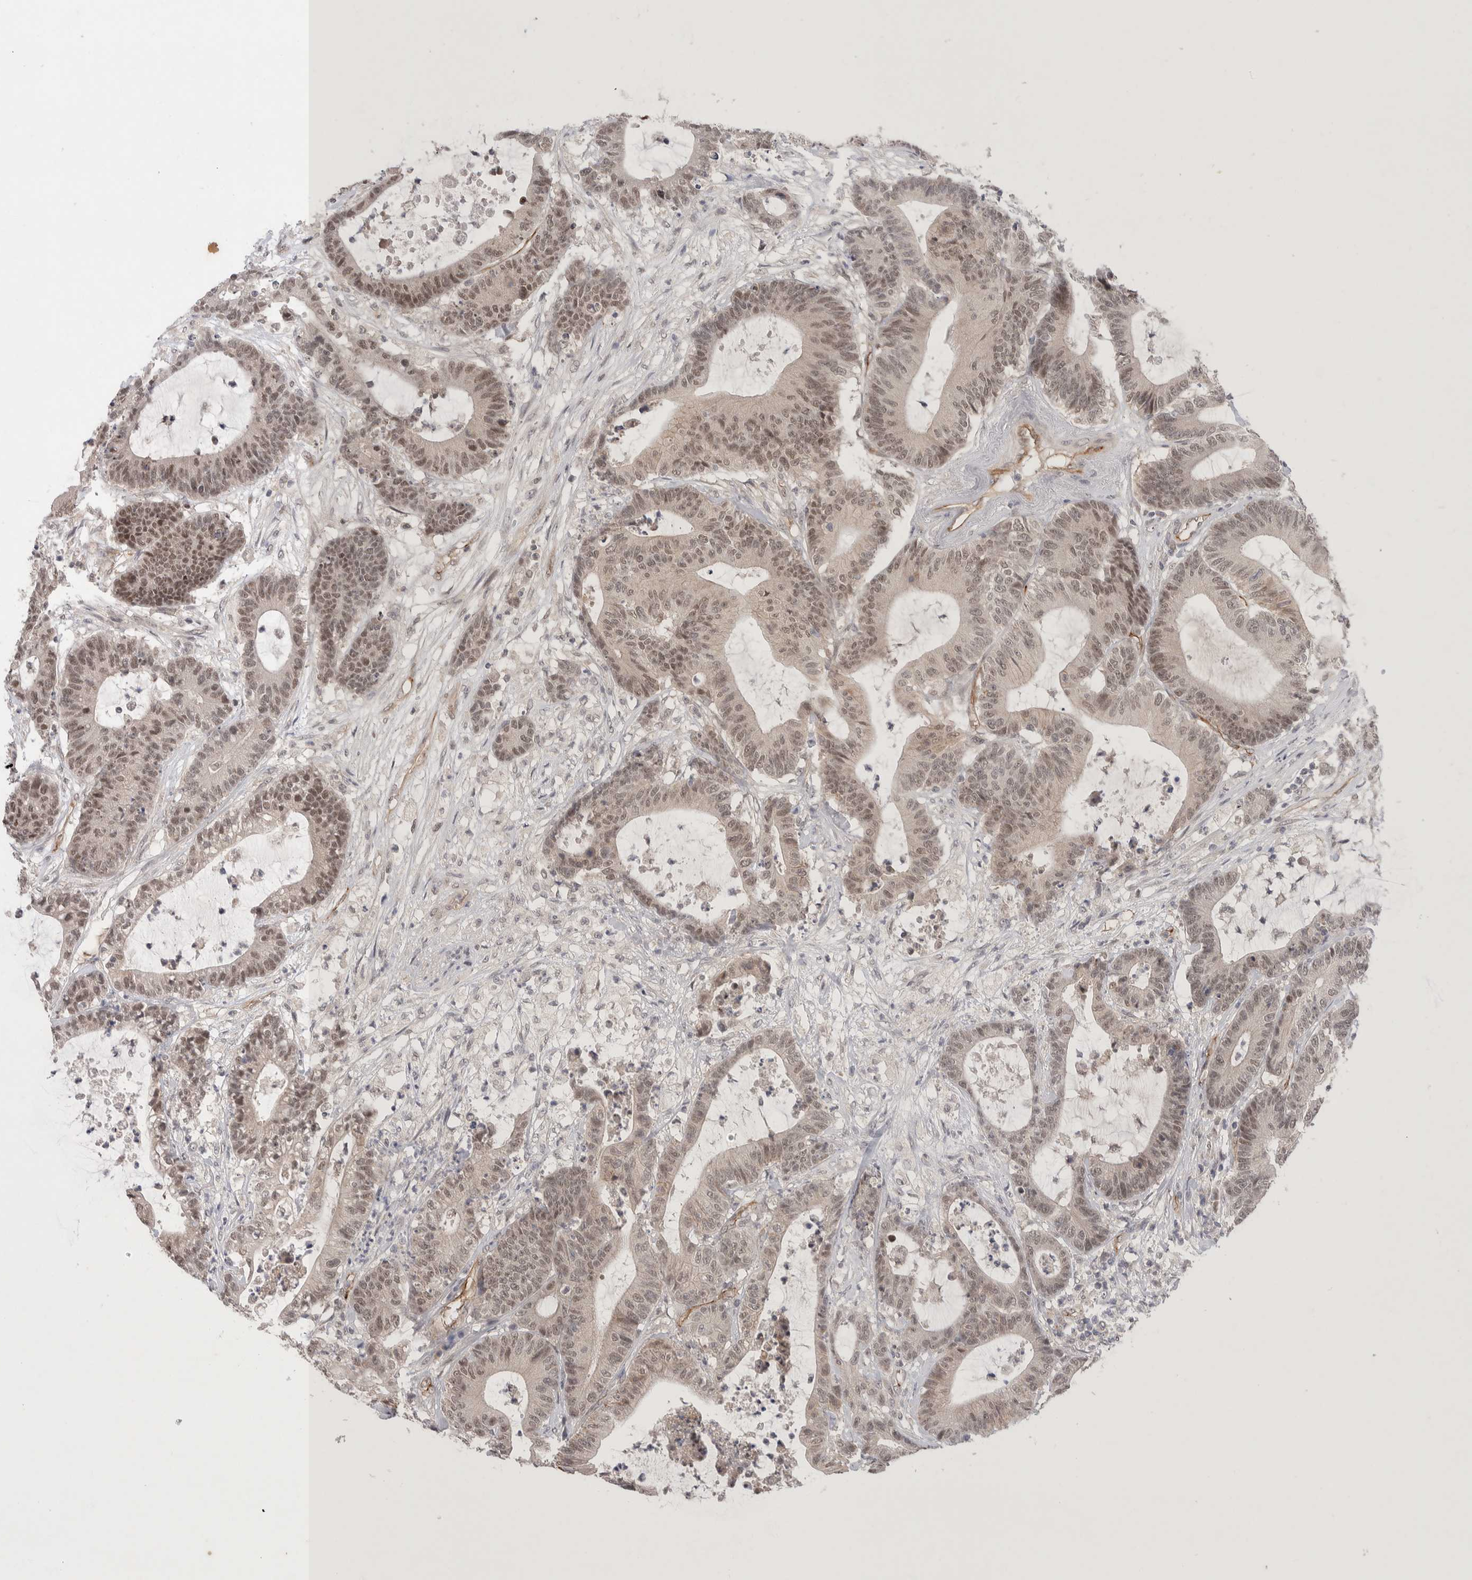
{"staining": {"intensity": "weak", "quantity": ">75%", "location": "nuclear"}, "tissue": "colorectal cancer", "cell_type": "Tumor cells", "image_type": "cancer", "snomed": [{"axis": "morphology", "description": "Adenocarcinoma, NOS"}, {"axis": "topography", "description": "Colon"}], "caption": "Immunohistochemistry staining of adenocarcinoma (colorectal), which shows low levels of weak nuclear positivity in approximately >75% of tumor cells indicating weak nuclear protein staining. The staining was performed using DAB (brown) for protein detection and nuclei were counterstained in hematoxylin (blue).", "gene": "ZNF704", "patient": {"sex": "female", "age": 84}}